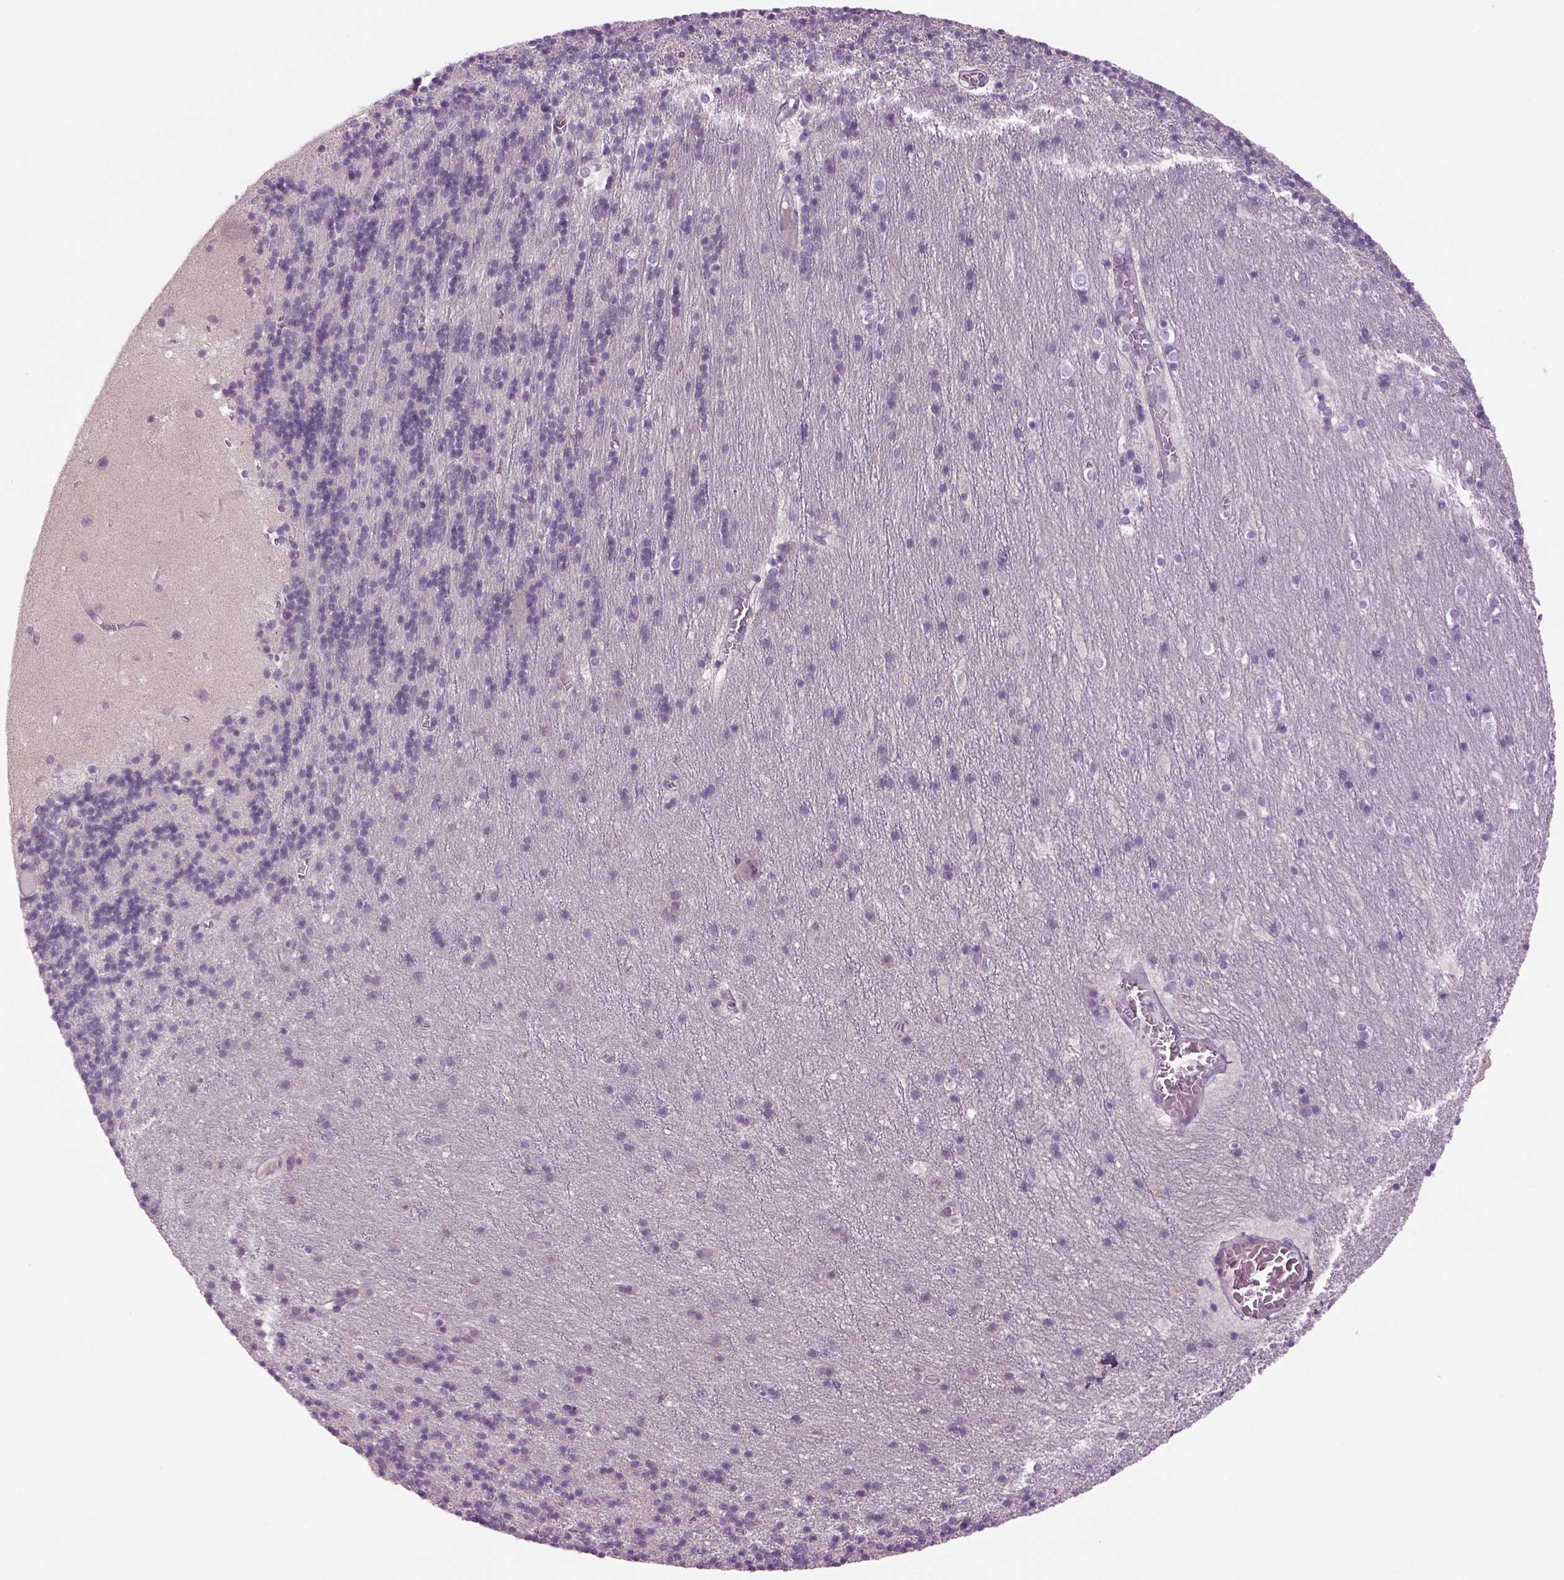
{"staining": {"intensity": "negative", "quantity": "none", "location": "none"}, "tissue": "cerebellum", "cell_type": "Cells in granular layer", "image_type": "normal", "snomed": [{"axis": "morphology", "description": "Normal tissue, NOS"}, {"axis": "topography", "description": "Cerebellum"}], "caption": "There is no significant staining in cells in granular layer of cerebellum. The staining was performed using DAB to visualize the protein expression in brown, while the nuclei were stained in blue with hematoxylin (Magnification: 20x).", "gene": "MDH1B", "patient": {"sex": "male", "age": 70}}